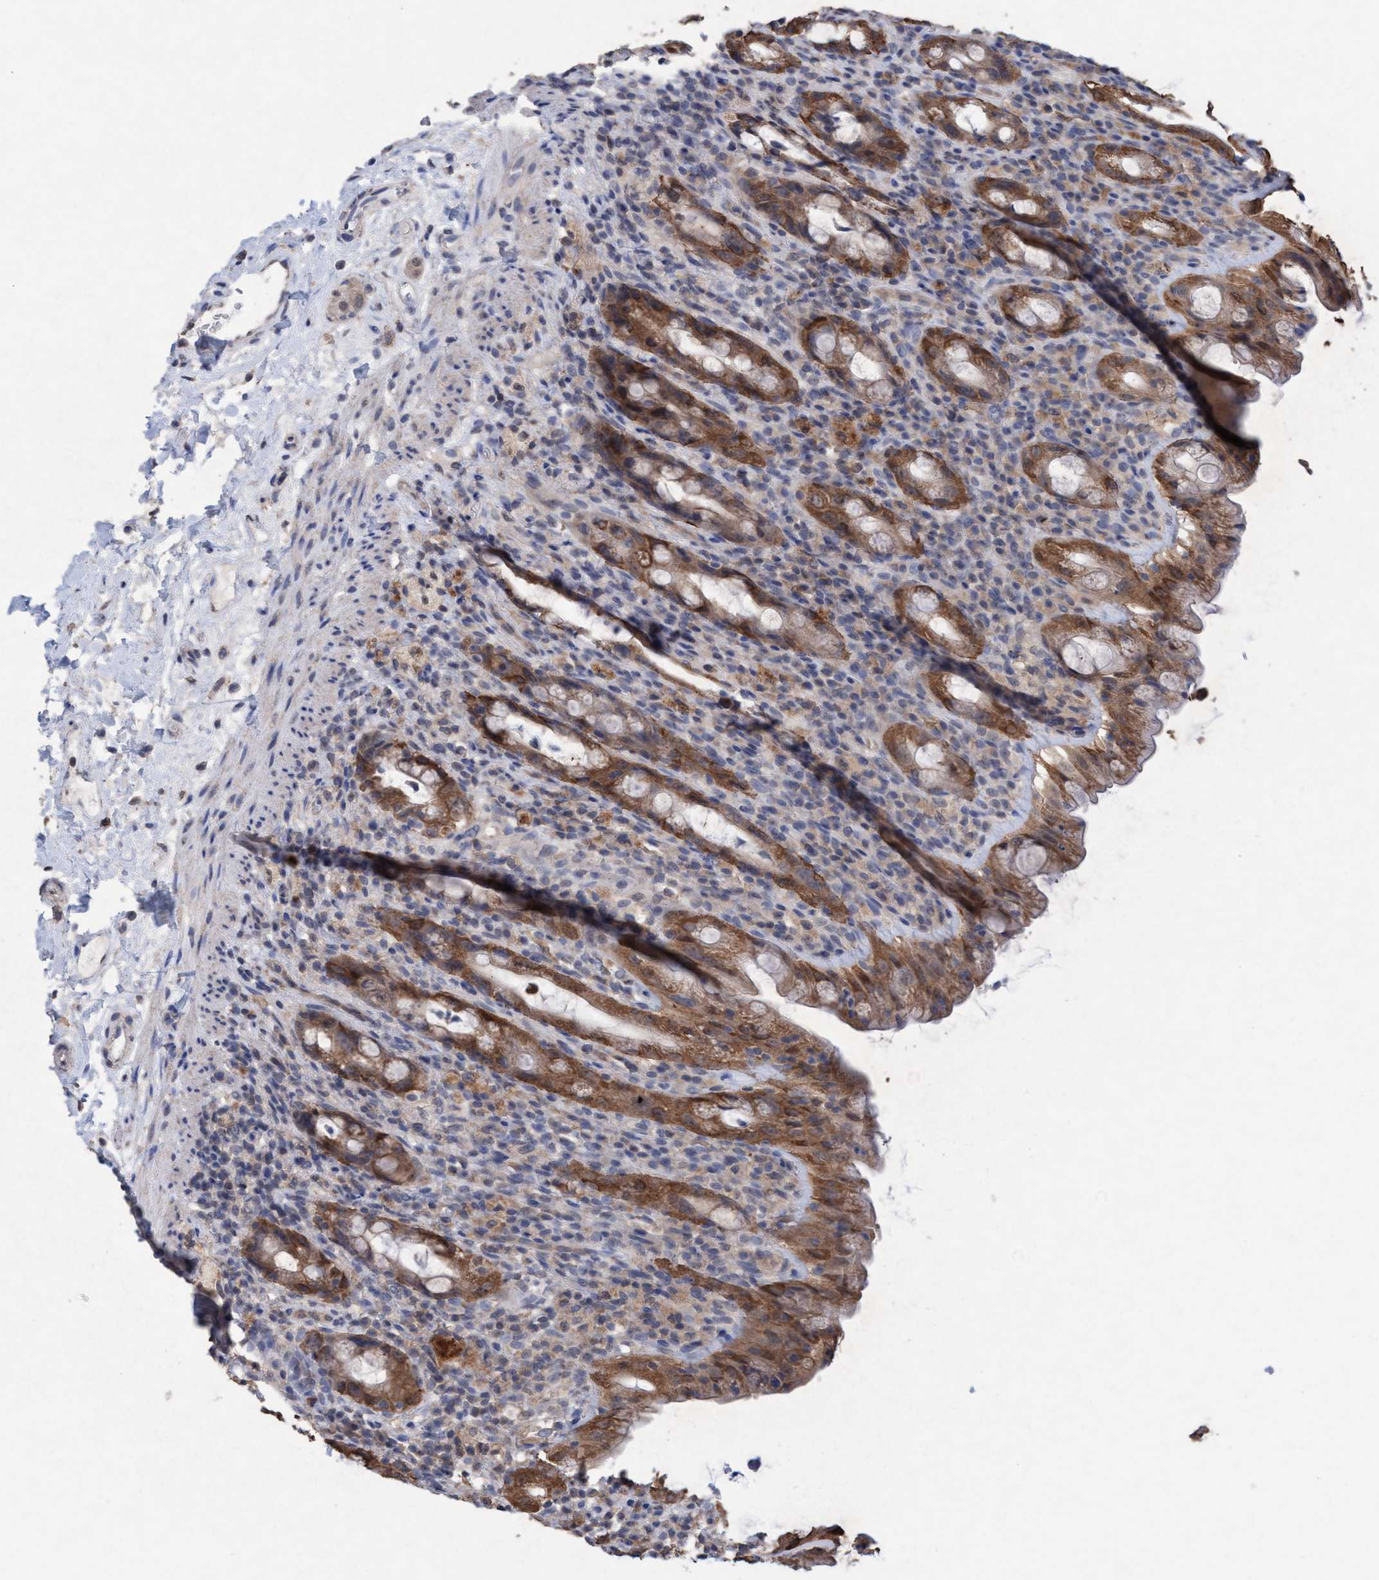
{"staining": {"intensity": "moderate", "quantity": ">75%", "location": "cytoplasmic/membranous"}, "tissue": "rectum", "cell_type": "Glandular cells", "image_type": "normal", "snomed": [{"axis": "morphology", "description": "Normal tissue, NOS"}, {"axis": "topography", "description": "Rectum"}], "caption": "DAB (3,3'-diaminobenzidine) immunohistochemical staining of benign rectum reveals moderate cytoplasmic/membranous protein expression in approximately >75% of glandular cells.", "gene": "GLOD4", "patient": {"sex": "male", "age": 44}}